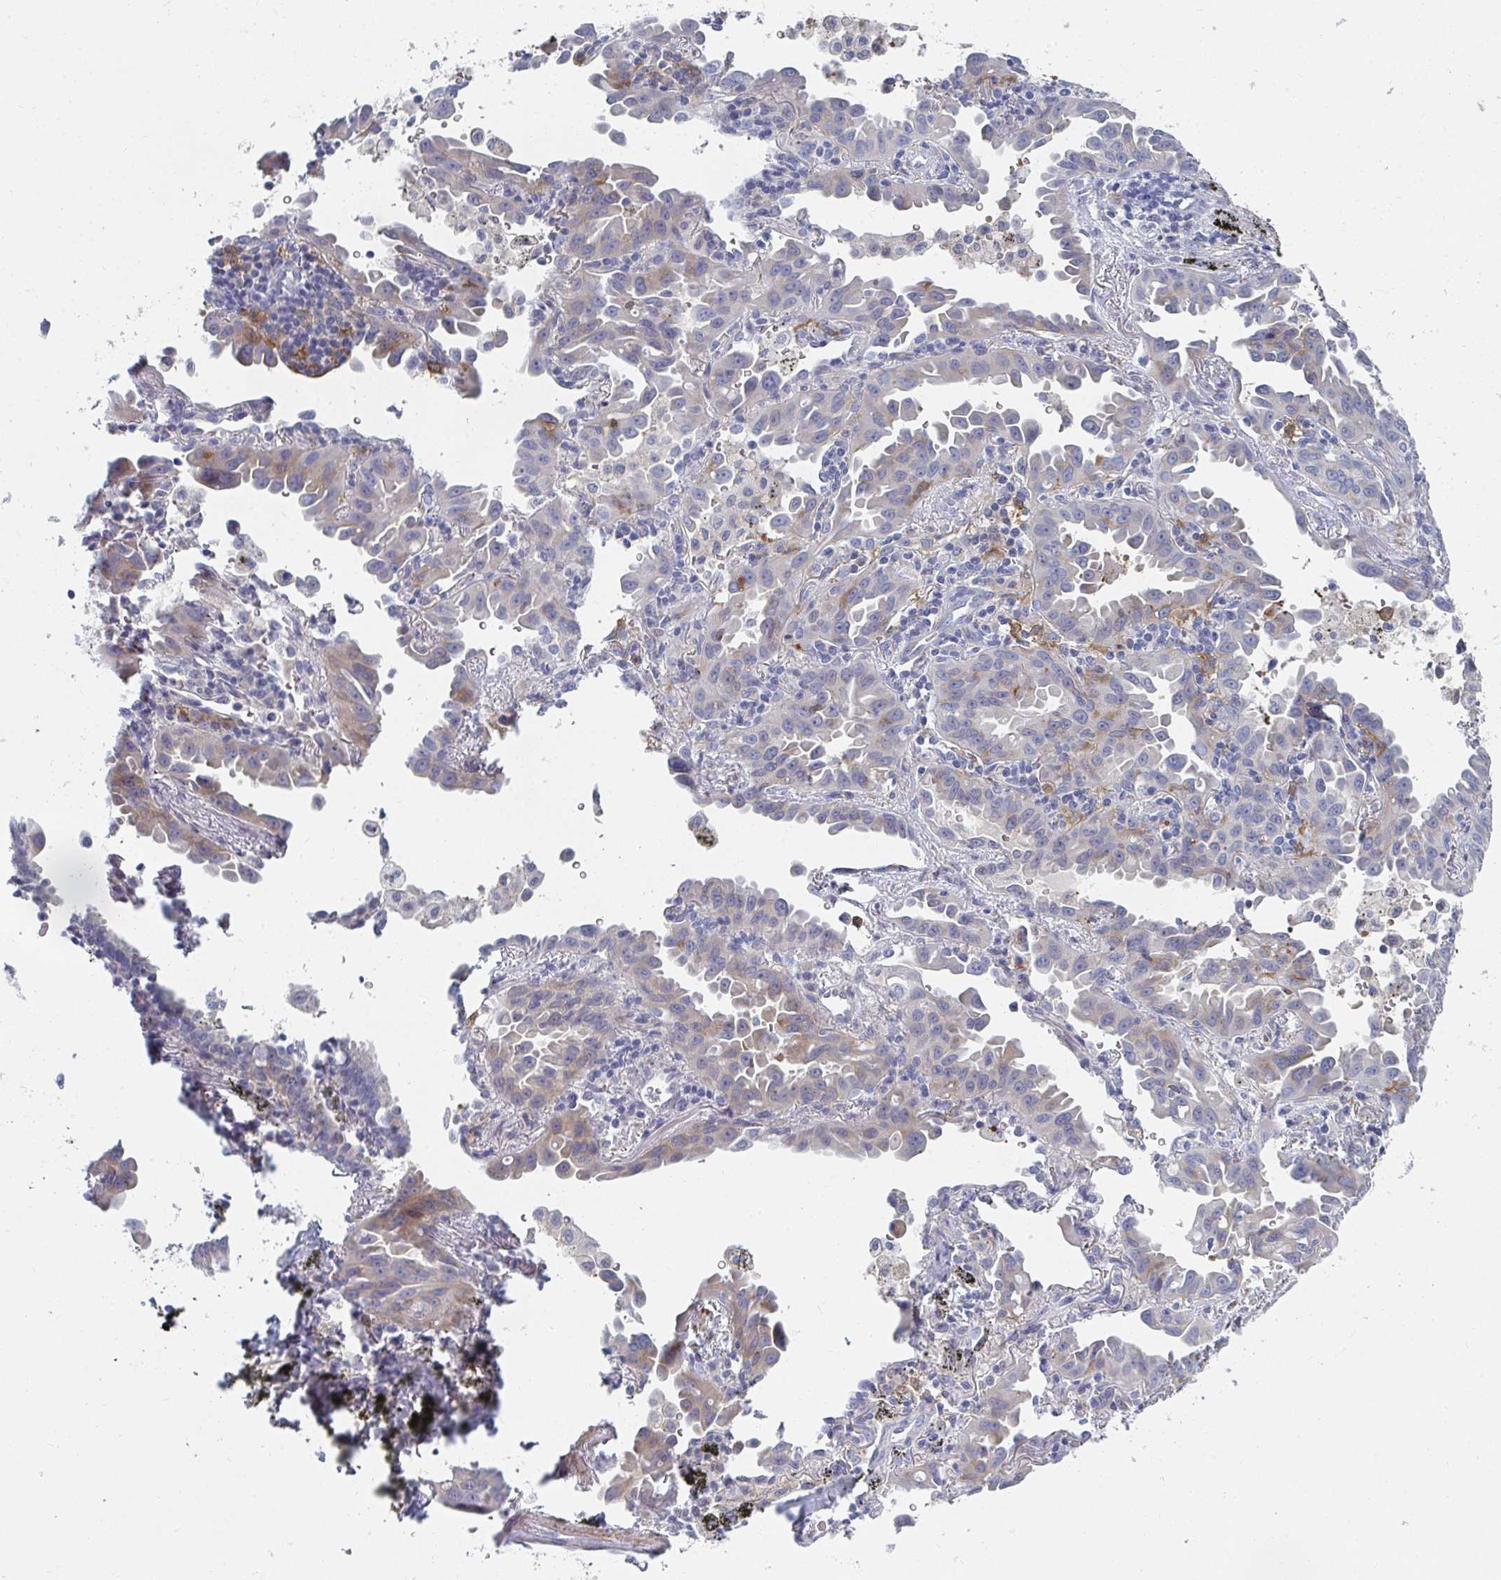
{"staining": {"intensity": "moderate", "quantity": "<25%", "location": "cytoplasmic/membranous"}, "tissue": "lung cancer", "cell_type": "Tumor cells", "image_type": "cancer", "snomed": [{"axis": "morphology", "description": "Adenocarcinoma, NOS"}, {"axis": "topography", "description": "Lung"}], "caption": "Brown immunohistochemical staining in human lung adenocarcinoma shows moderate cytoplasmic/membranous expression in approximately <25% of tumor cells. (DAB (3,3'-diaminobenzidine) IHC with brightfield microscopy, high magnification).", "gene": "PSMG1", "patient": {"sex": "male", "age": 68}}